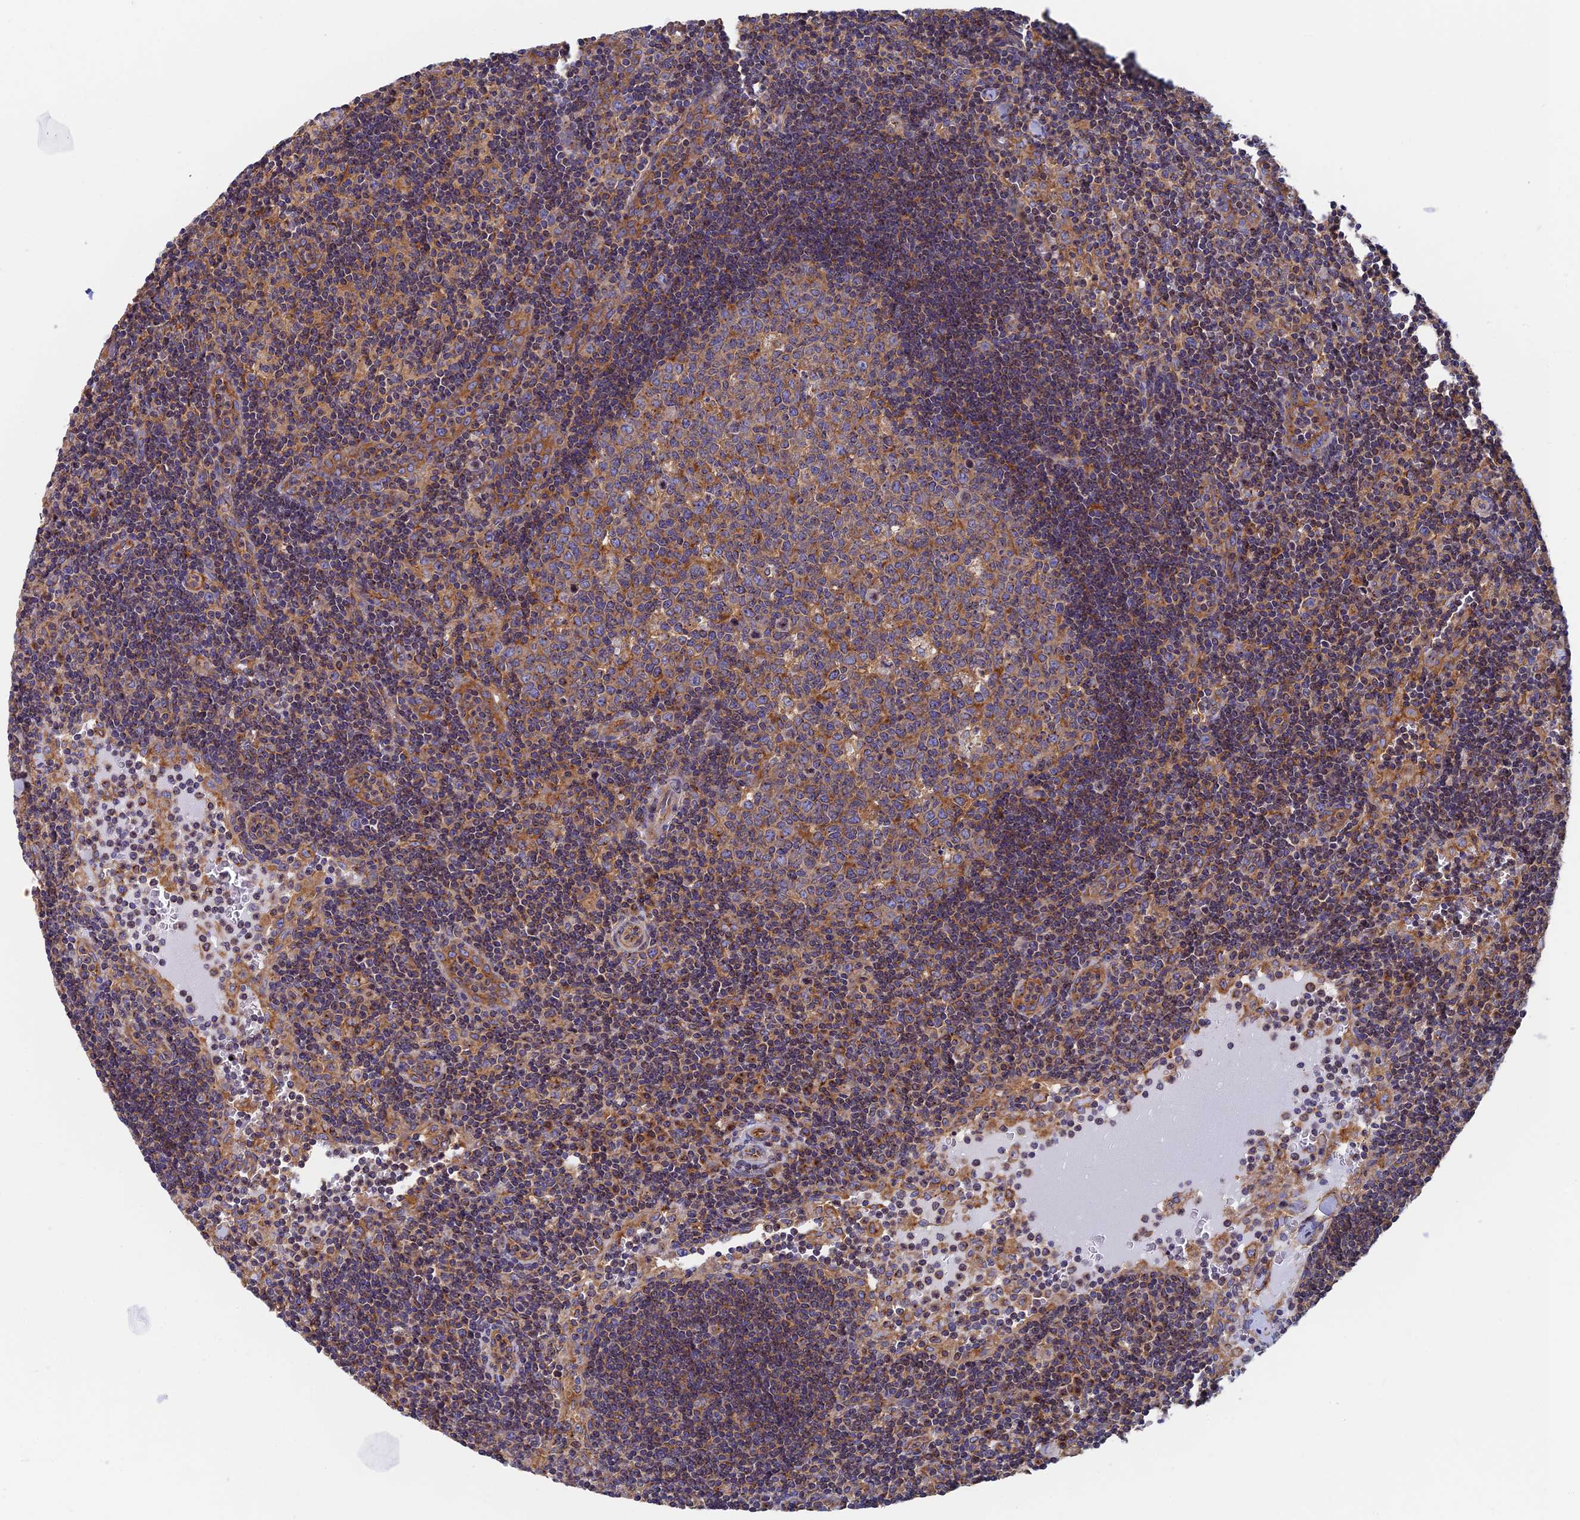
{"staining": {"intensity": "weak", "quantity": "25%-75%", "location": "cytoplasmic/membranous"}, "tissue": "lymph node", "cell_type": "Germinal center cells", "image_type": "normal", "snomed": [{"axis": "morphology", "description": "Normal tissue, NOS"}, {"axis": "topography", "description": "Lymph node"}], "caption": "A high-resolution histopathology image shows immunohistochemistry staining of unremarkable lymph node, which demonstrates weak cytoplasmic/membranous positivity in about 25%-75% of germinal center cells.", "gene": "DCTN2", "patient": {"sex": "female", "age": 32}}